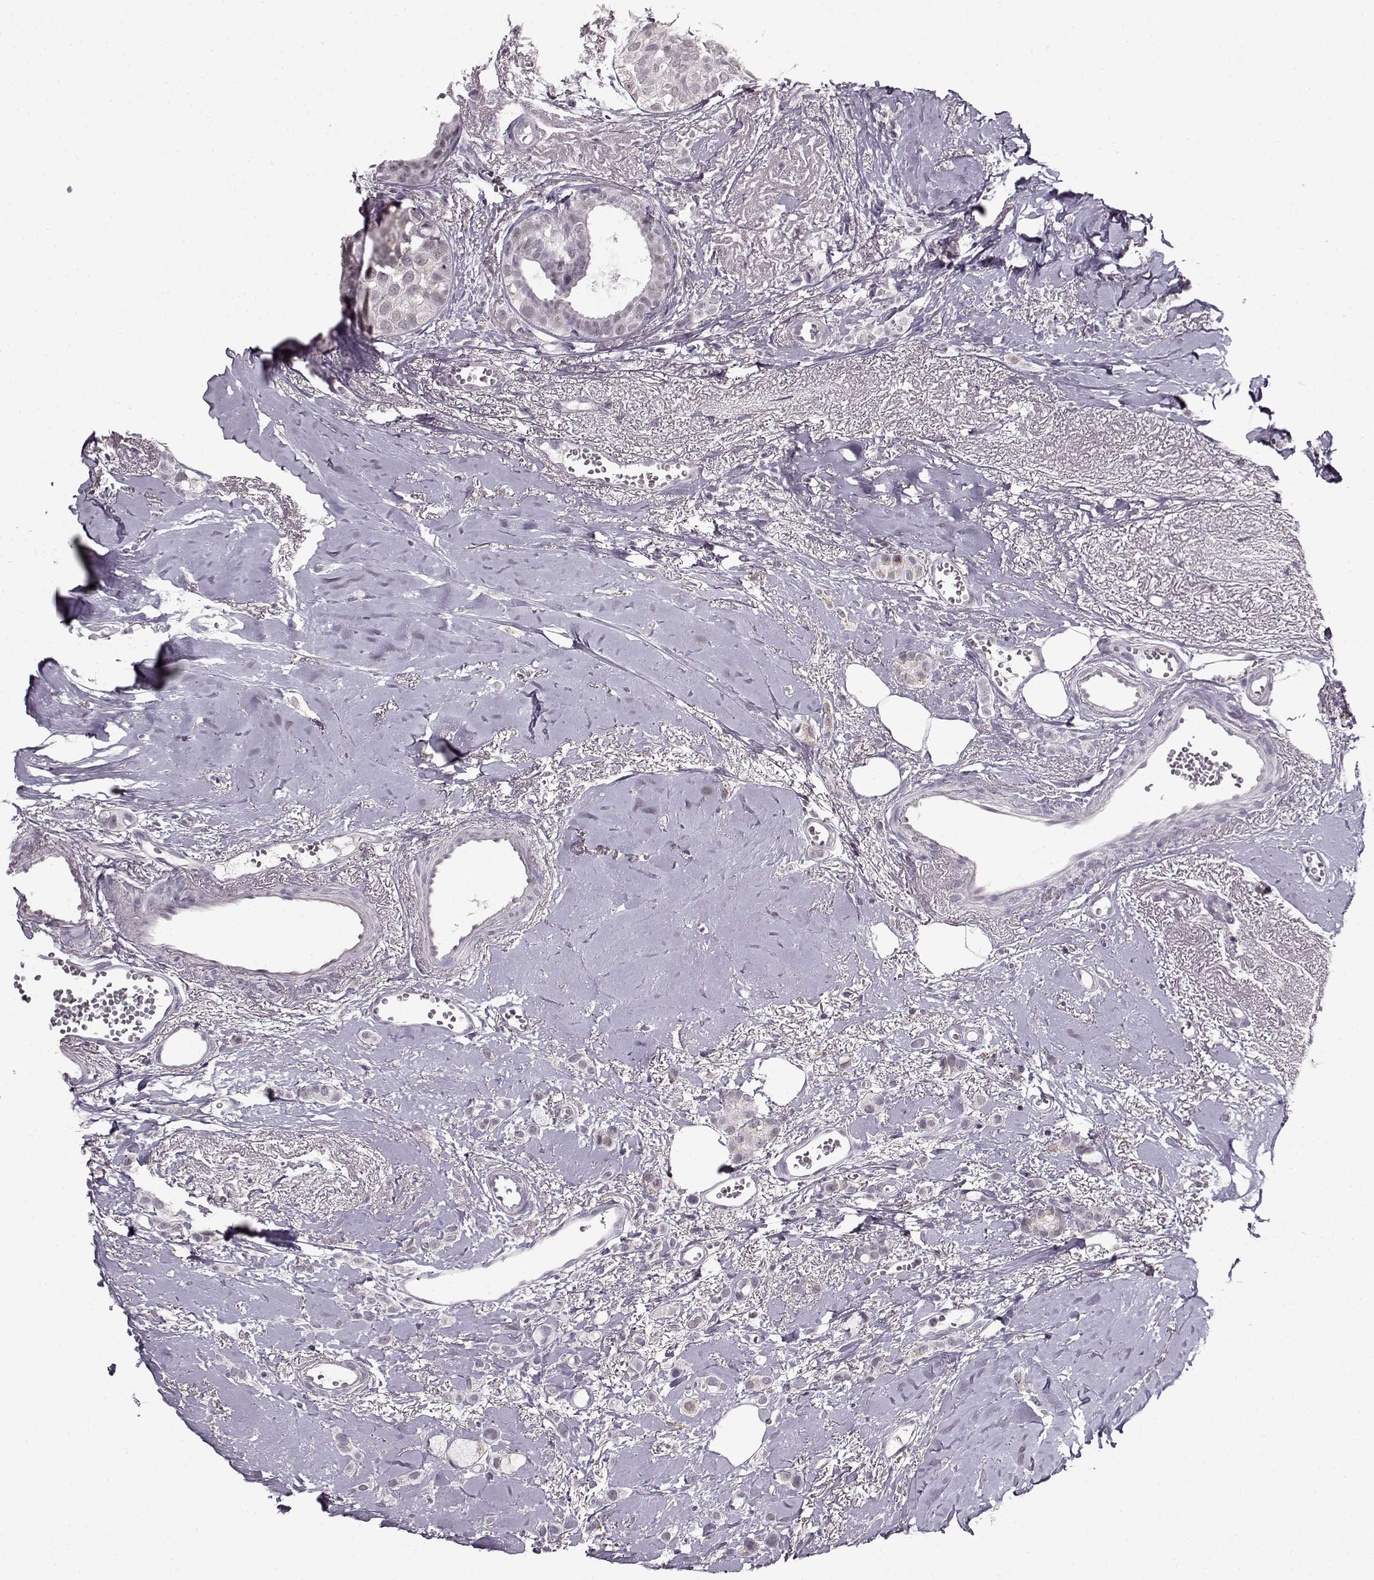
{"staining": {"intensity": "negative", "quantity": "none", "location": "none"}, "tissue": "breast cancer", "cell_type": "Tumor cells", "image_type": "cancer", "snomed": [{"axis": "morphology", "description": "Duct carcinoma"}, {"axis": "topography", "description": "Breast"}], "caption": "A histopathology image of breast cancer stained for a protein reveals no brown staining in tumor cells.", "gene": "RP1L1", "patient": {"sex": "female", "age": 85}}